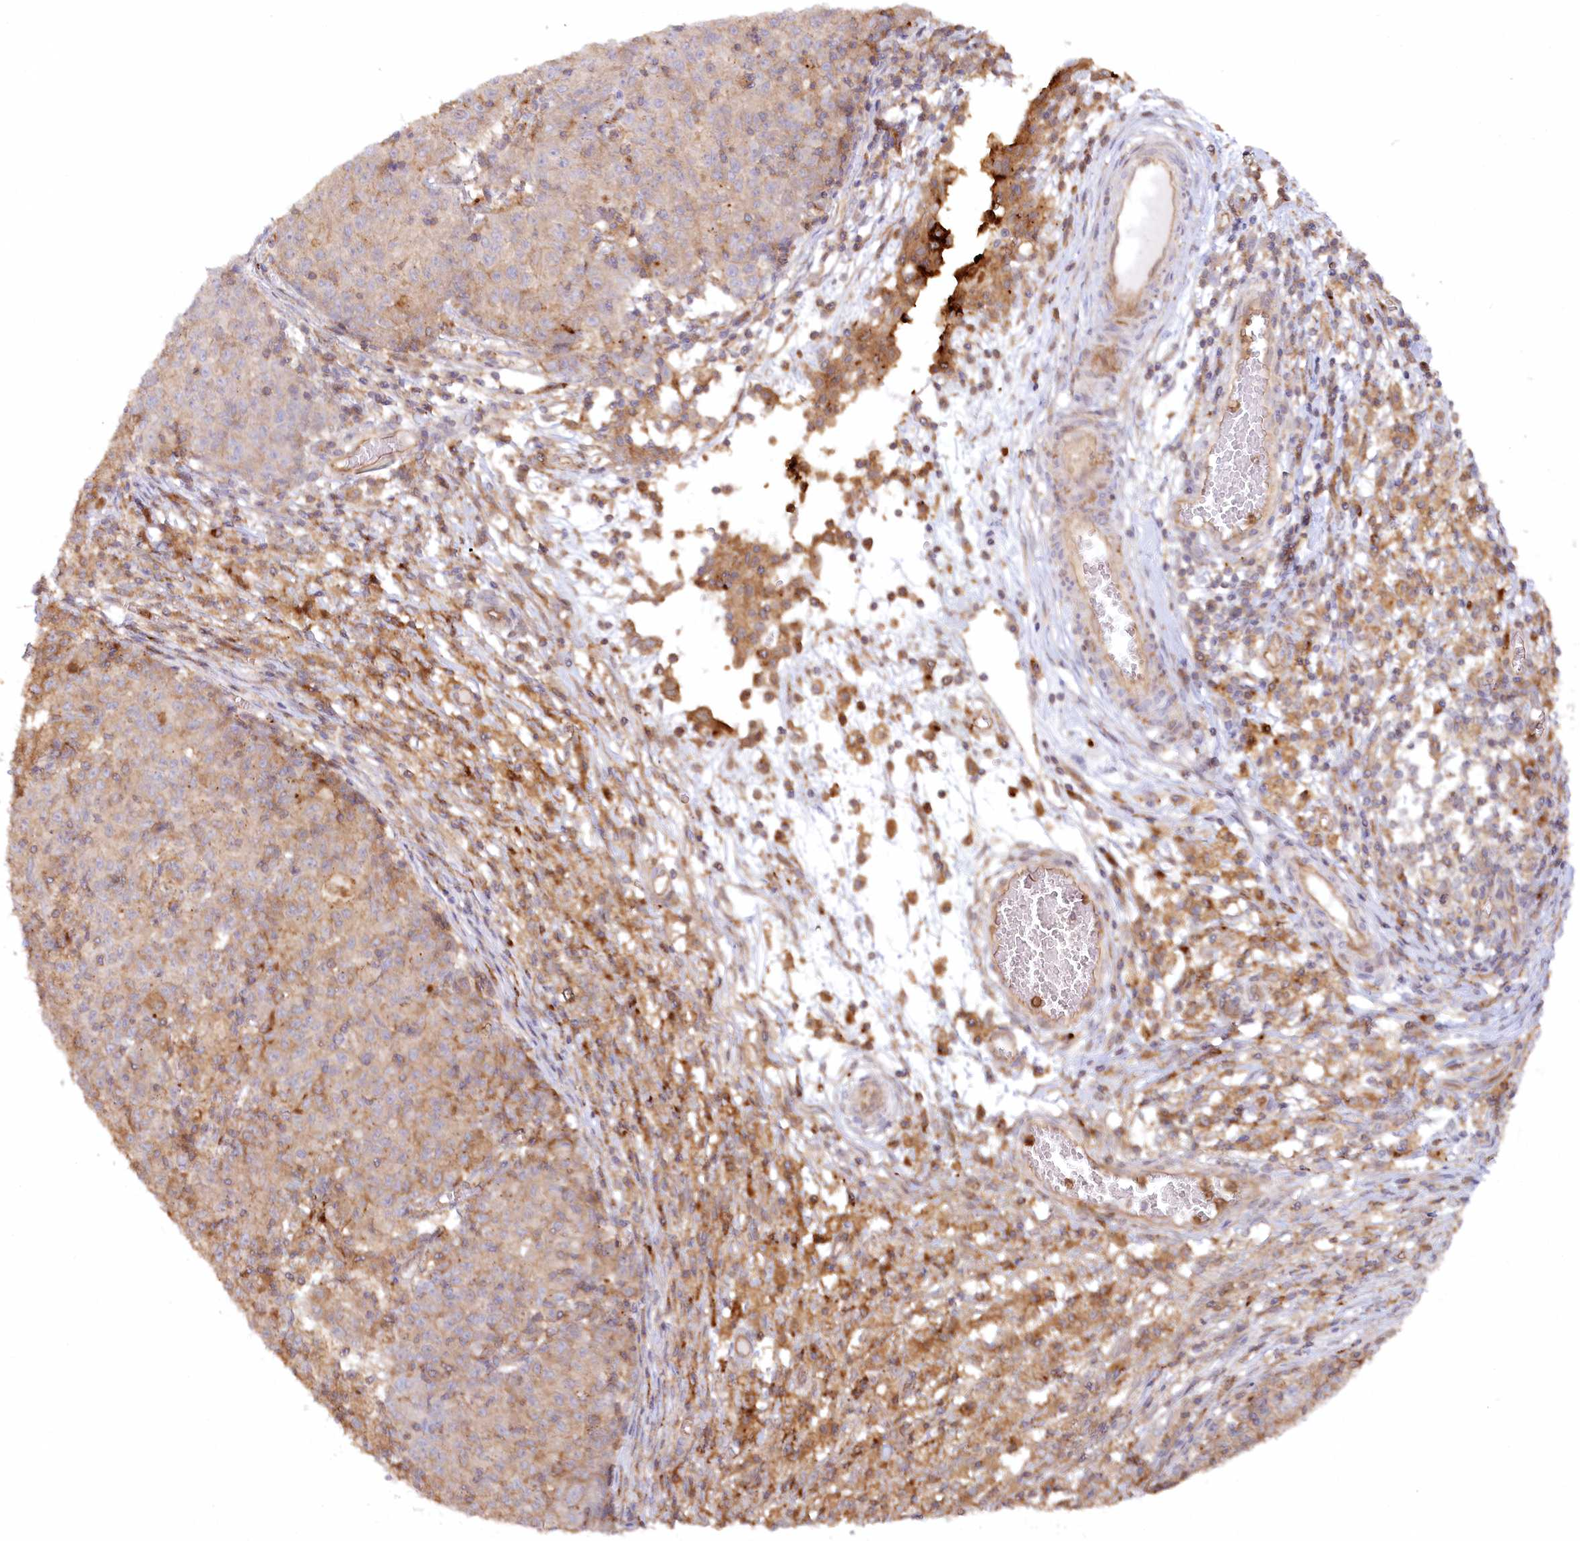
{"staining": {"intensity": "moderate", "quantity": "25%-75%", "location": "cytoplasmic/membranous"}, "tissue": "ovarian cancer", "cell_type": "Tumor cells", "image_type": "cancer", "snomed": [{"axis": "morphology", "description": "Carcinoma, endometroid"}, {"axis": "topography", "description": "Ovary"}], "caption": "Moderate cytoplasmic/membranous protein staining is present in approximately 25%-75% of tumor cells in ovarian cancer (endometroid carcinoma).", "gene": "GBE1", "patient": {"sex": "female", "age": 42}}